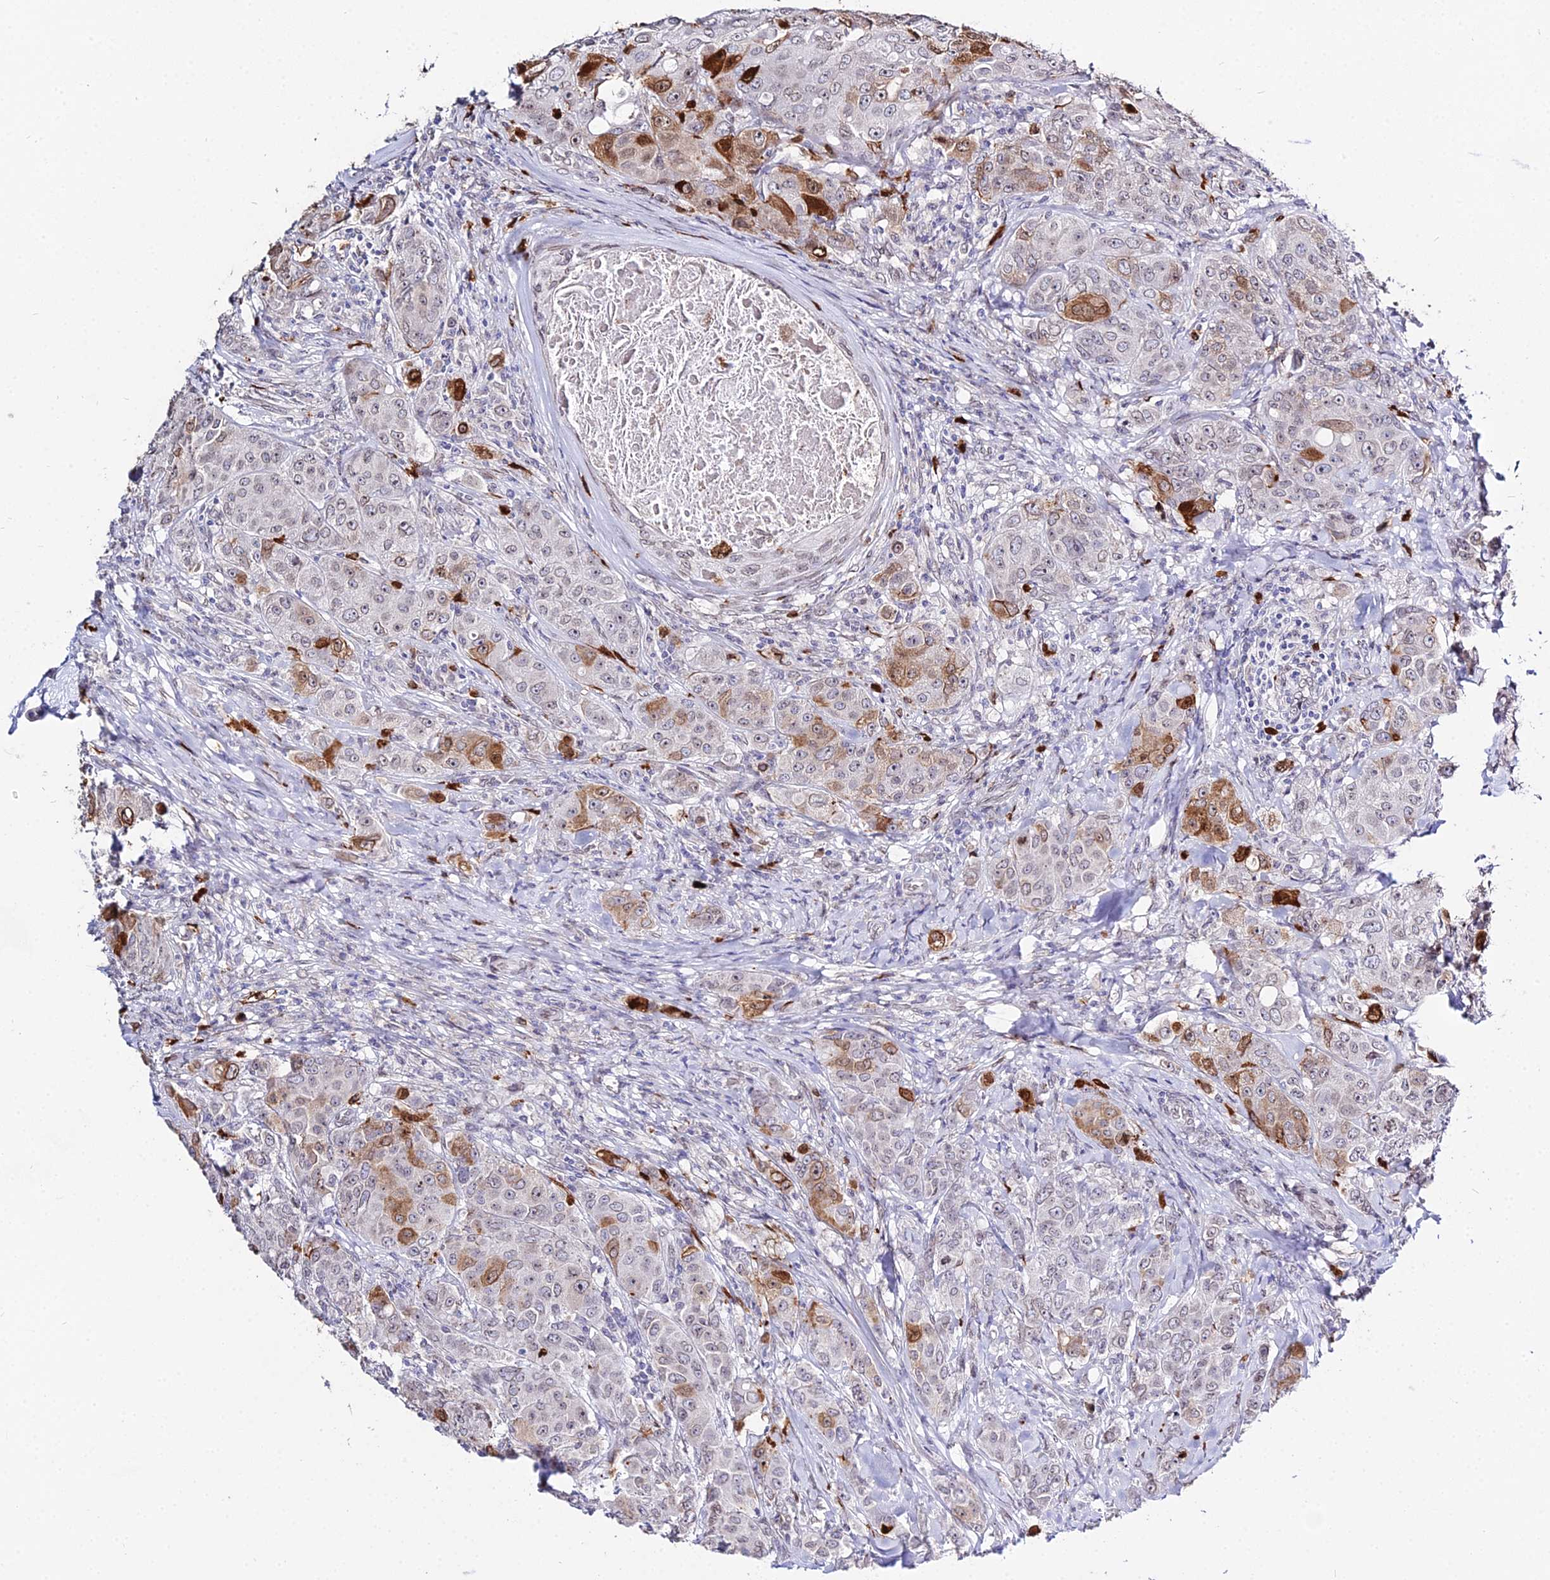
{"staining": {"intensity": "moderate", "quantity": "<25%", "location": "cytoplasmic/membranous,nuclear"}, "tissue": "breast cancer", "cell_type": "Tumor cells", "image_type": "cancer", "snomed": [{"axis": "morphology", "description": "Duct carcinoma"}, {"axis": "topography", "description": "Breast"}], "caption": "Tumor cells reveal low levels of moderate cytoplasmic/membranous and nuclear expression in about <25% of cells in breast cancer (invasive ductal carcinoma). The protein is stained brown, and the nuclei are stained in blue (DAB IHC with brightfield microscopy, high magnification).", "gene": "MCM10", "patient": {"sex": "female", "age": 43}}